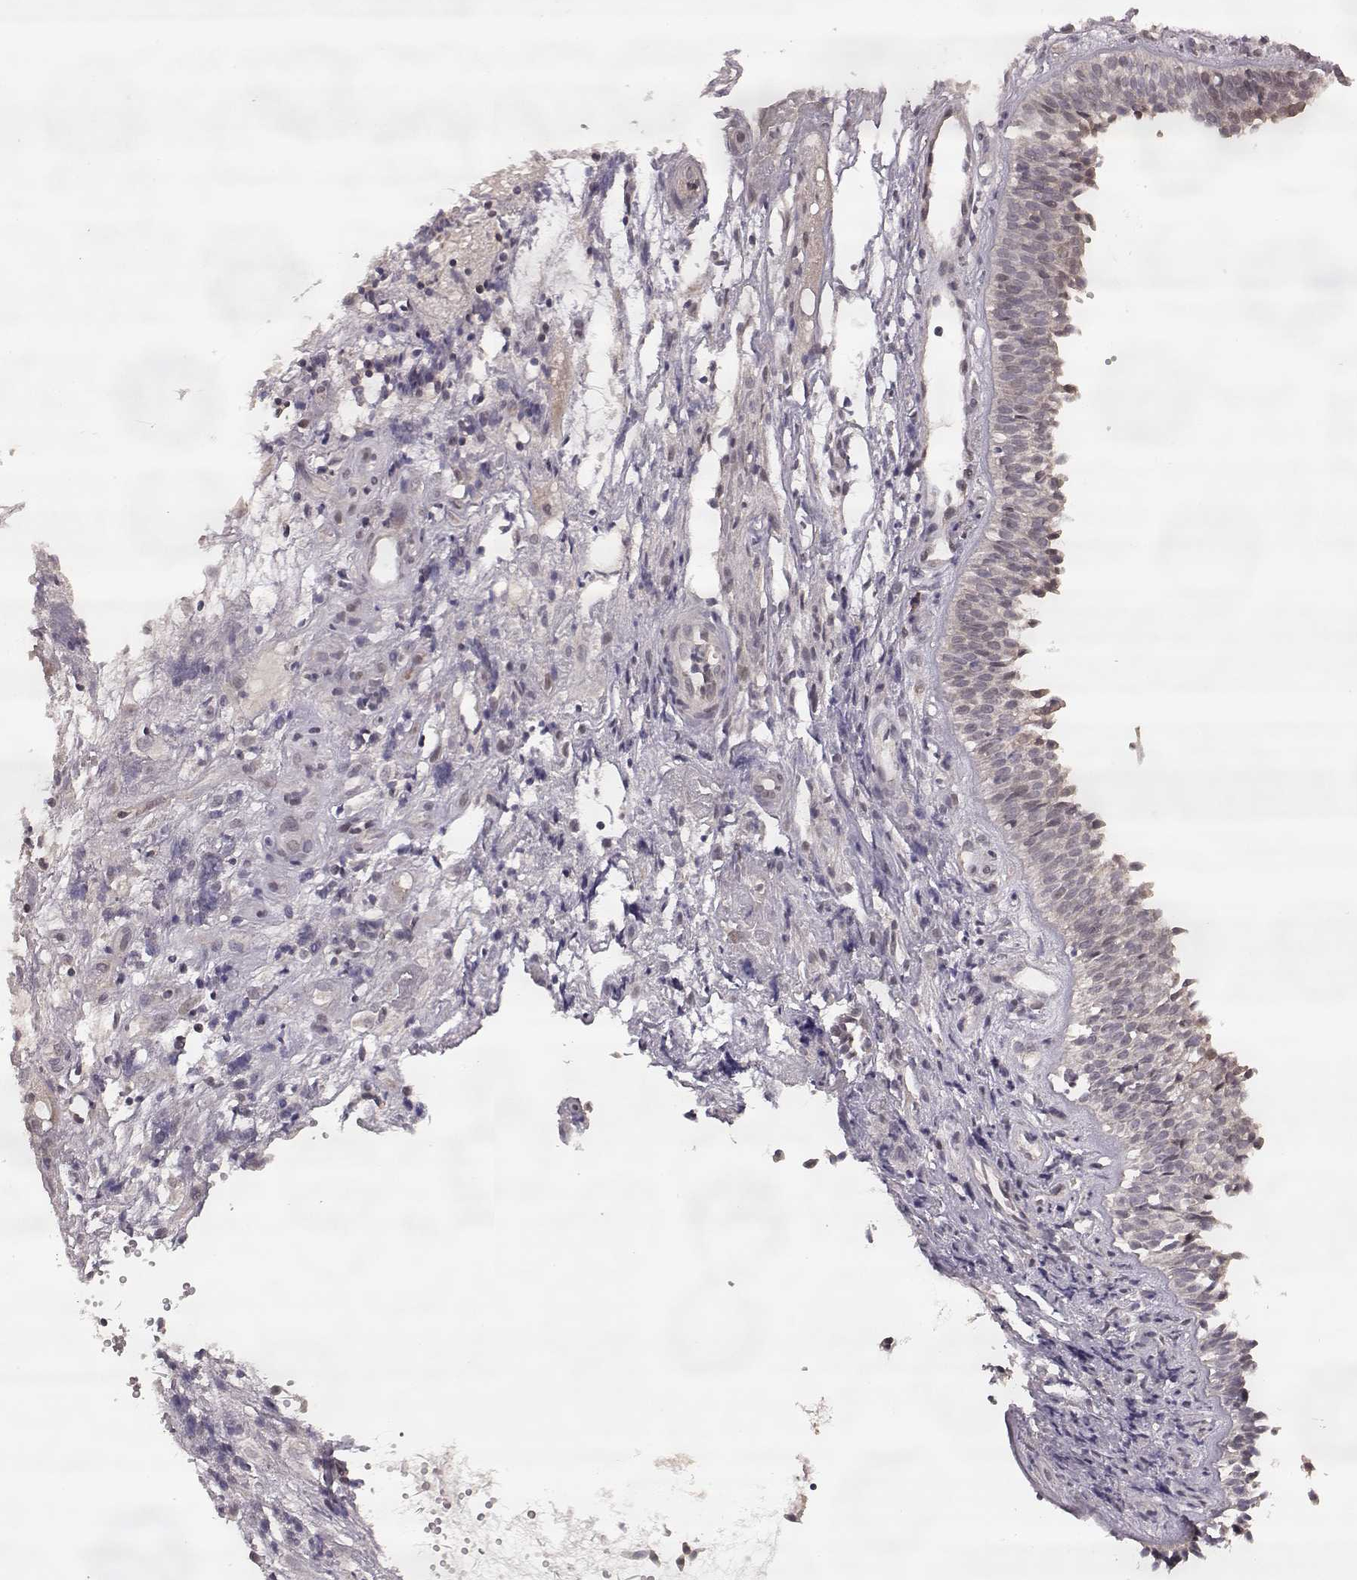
{"staining": {"intensity": "strong", "quantity": "<25%", "location": "cytoplasmic/membranous"}, "tissue": "nasopharynx", "cell_type": "Respiratory epithelial cells", "image_type": "normal", "snomed": [{"axis": "morphology", "description": "Normal tissue, NOS"}, {"axis": "topography", "description": "Nasopharynx"}], "caption": "Brown immunohistochemical staining in unremarkable human nasopharynx shows strong cytoplasmic/membranous staining in approximately <25% of respiratory epithelial cells.", "gene": "ELOVL5", "patient": {"sex": "male", "age": 31}}